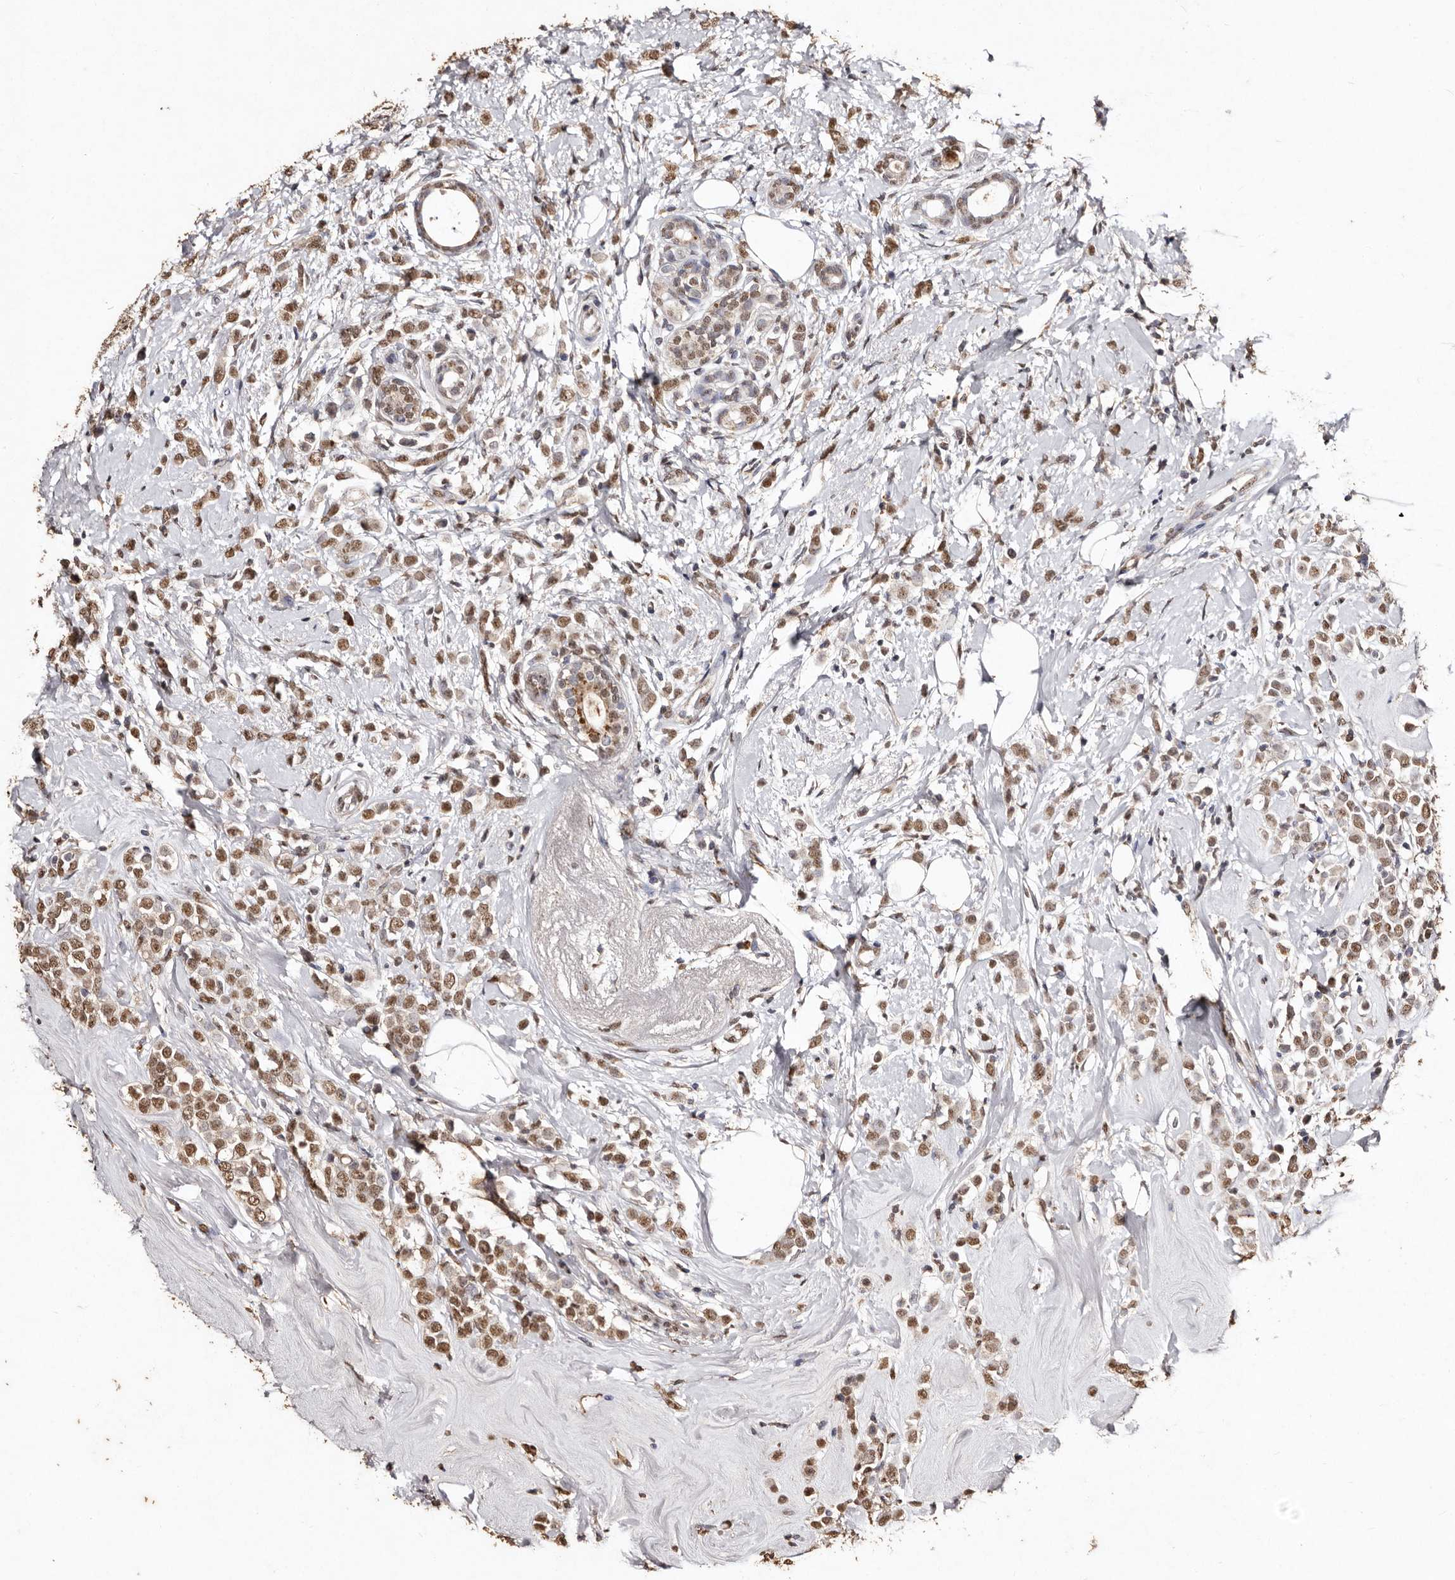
{"staining": {"intensity": "moderate", "quantity": ">75%", "location": "nuclear"}, "tissue": "breast cancer", "cell_type": "Tumor cells", "image_type": "cancer", "snomed": [{"axis": "morphology", "description": "Lobular carcinoma"}, {"axis": "topography", "description": "Breast"}], "caption": "Immunohistochemistry image of breast cancer stained for a protein (brown), which shows medium levels of moderate nuclear positivity in about >75% of tumor cells.", "gene": "ERBB4", "patient": {"sex": "female", "age": 47}}